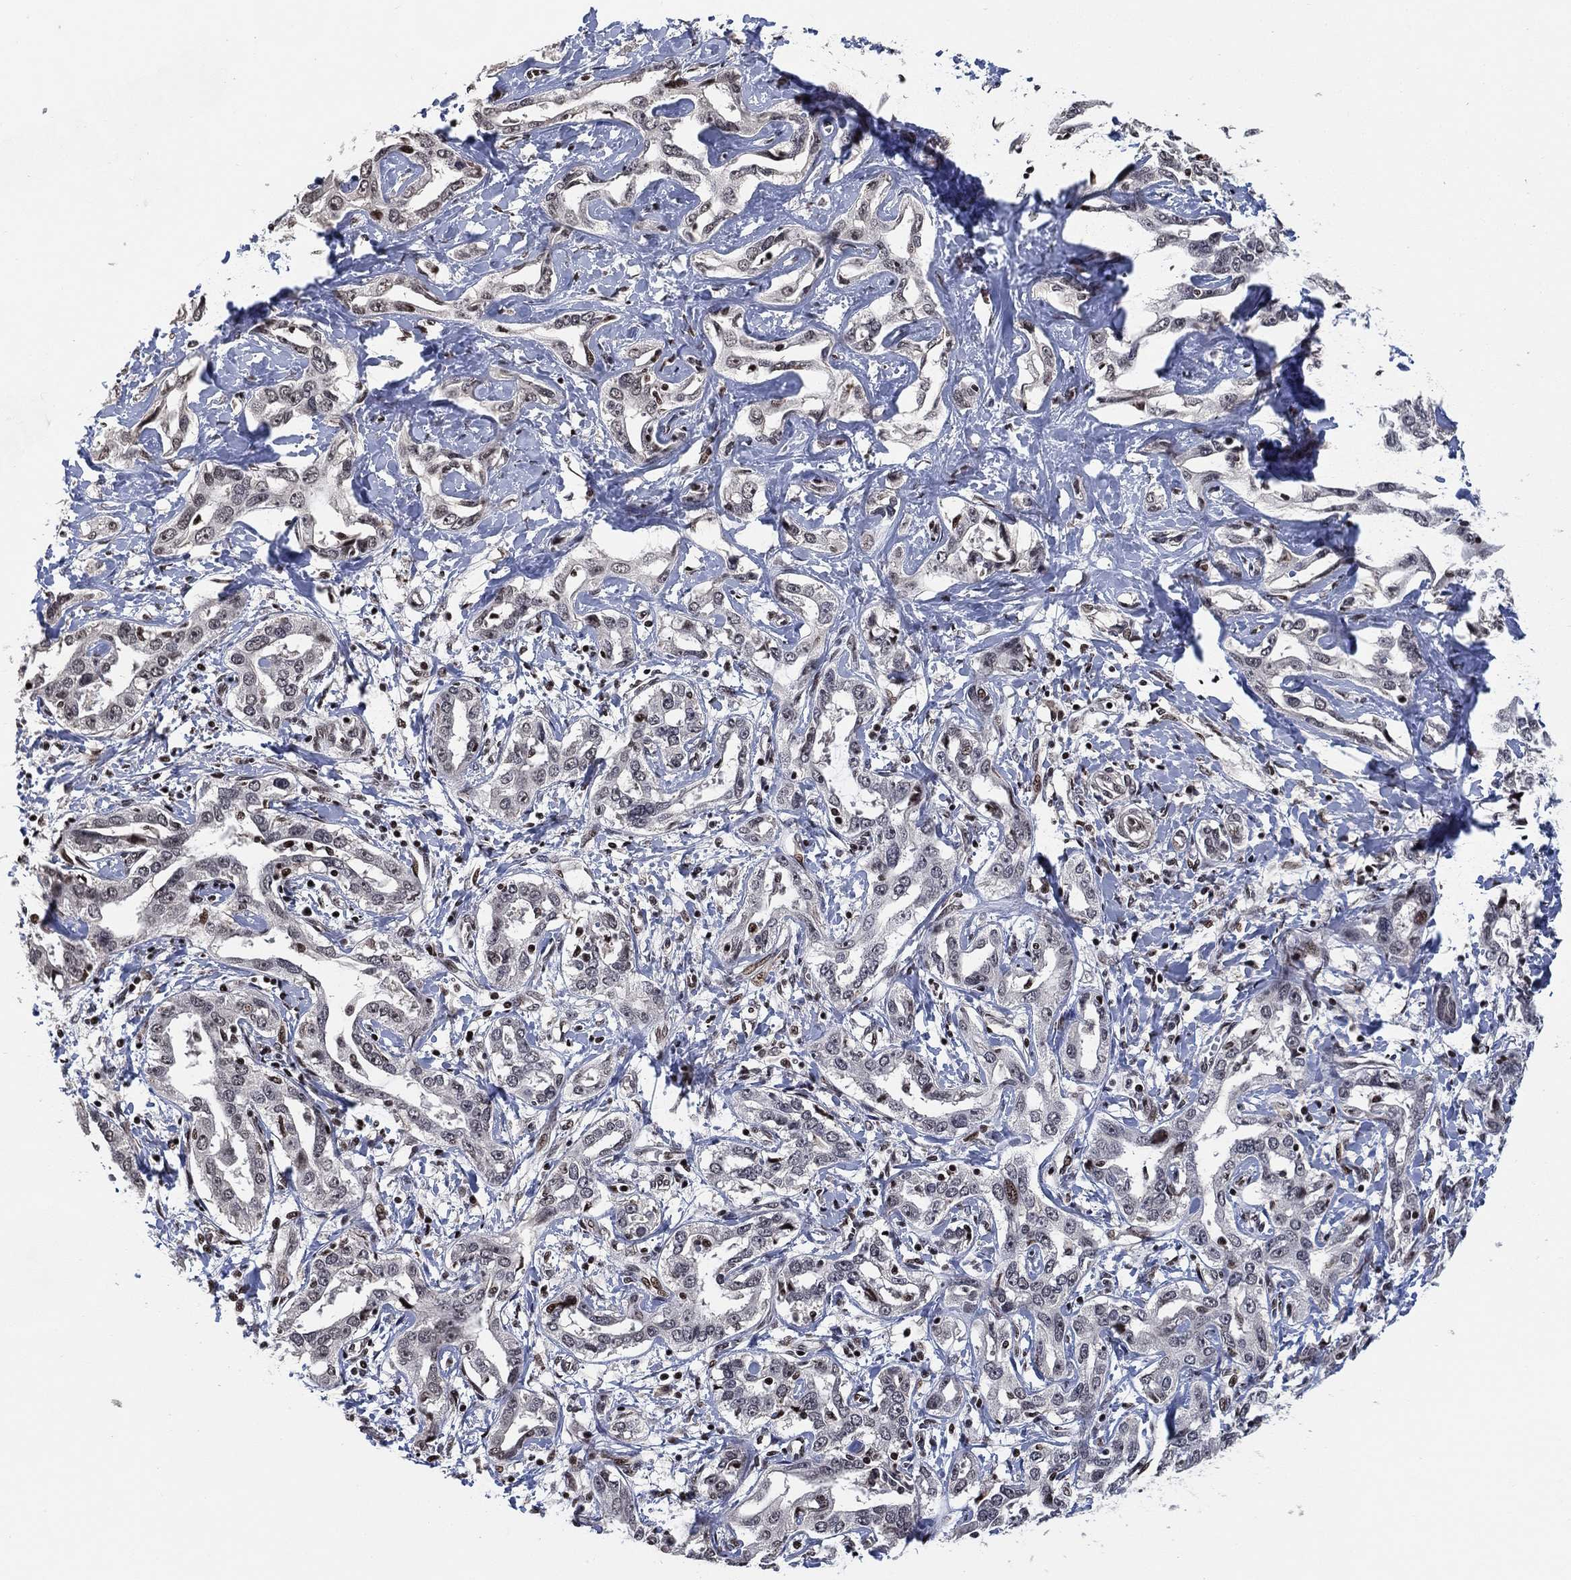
{"staining": {"intensity": "negative", "quantity": "none", "location": "none"}, "tissue": "liver cancer", "cell_type": "Tumor cells", "image_type": "cancer", "snomed": [{"axis": "morphology", "description": "Cholangiocarcinoma"}, {"axis": "topography", "description": "Liver"}], "caption": "This is a micrograph of immunohistochemistry (IHC) staining of cholangiocarcinoma (liver), which shows no positivity in tumor cells.", "gene": "ZSCAN30", "patient": {"sex": "male", "age": 59}}